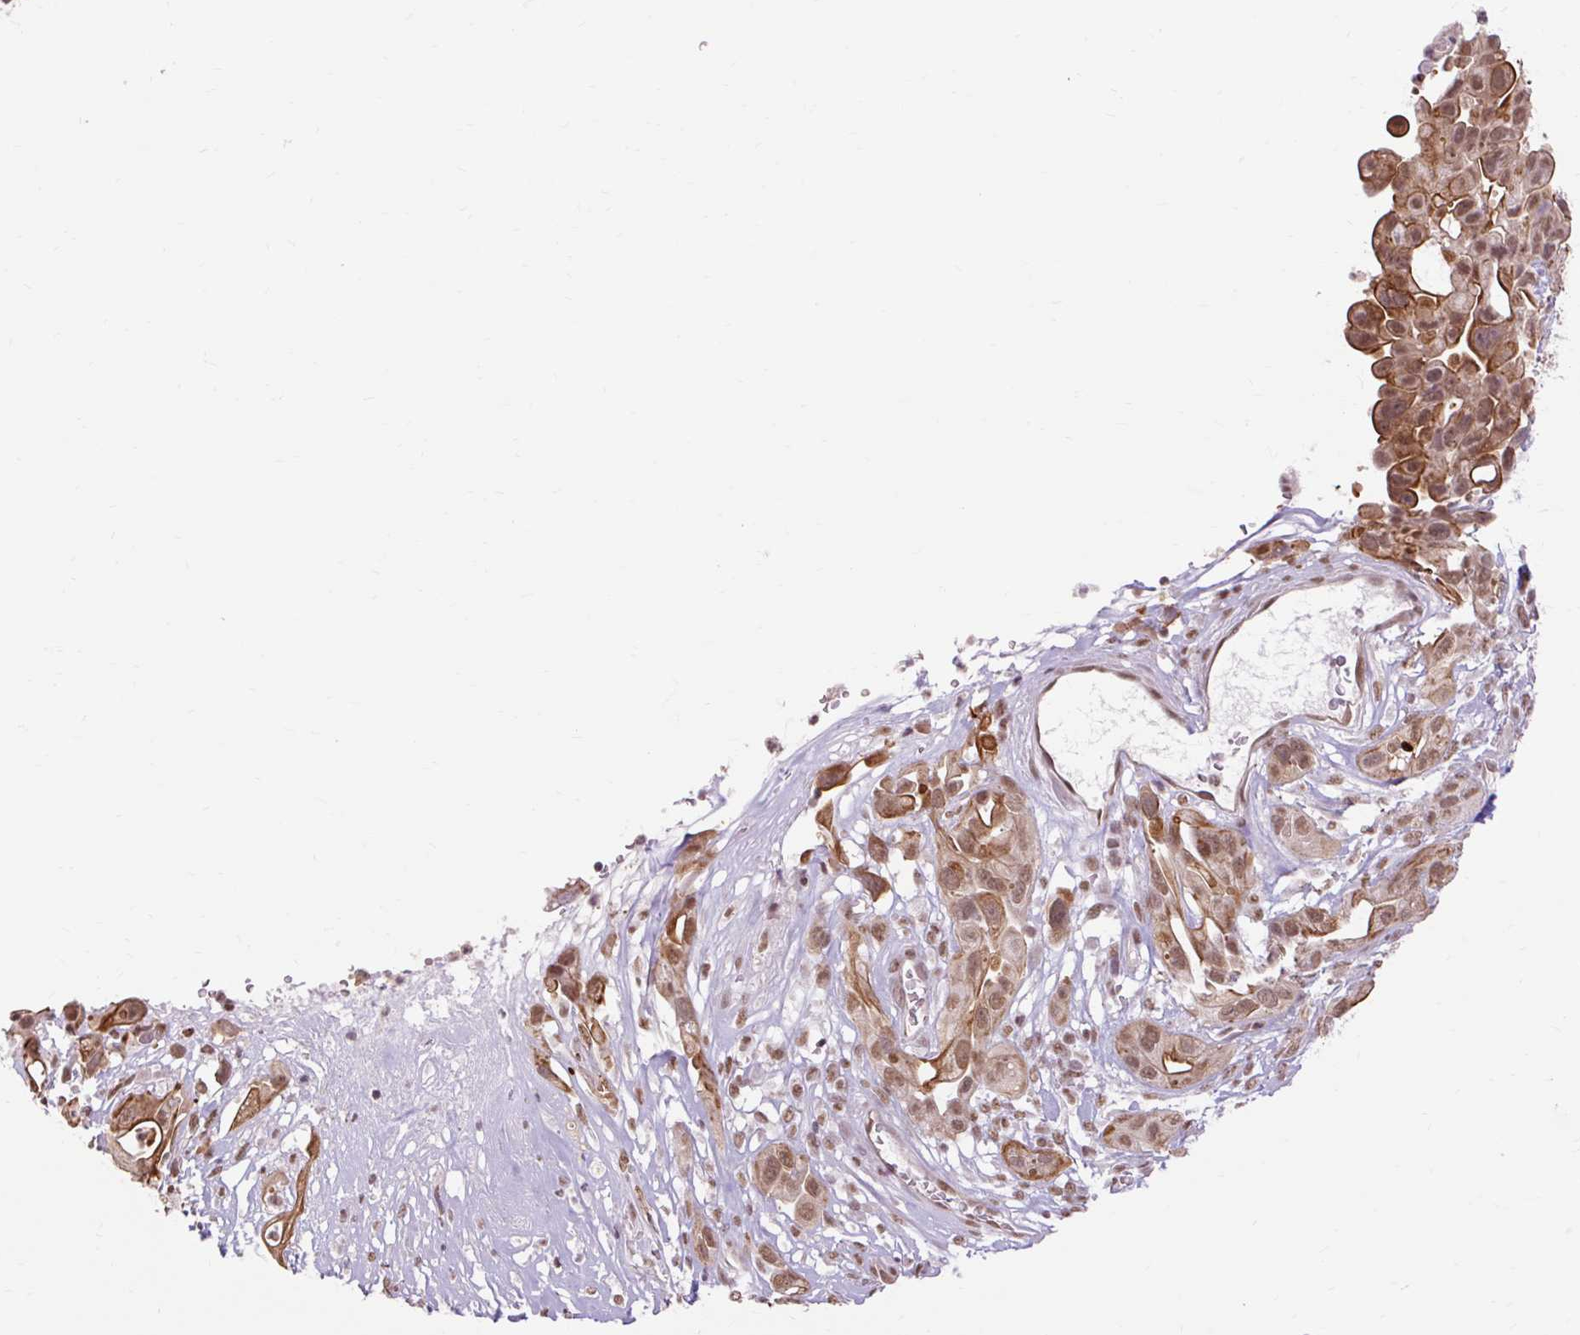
{"staining": {"intensity": "strong", "quantity": ">75%", "location": "cytoplasmic/membranous,nuclear"}, "tissue": "pancreatic cancer", "cell_type": "Tumor cells", "image_type": "cancer", "snomed": [{"axis": "morphology", "description": "Adenocarcinoma, NOS"}, {"axis": "topography", "description": "Pancreas"}], "caption": "High-power microscopy captured an IHC micrograph of adenocarcinoma (pancreatic), revealing strong cytoplasmic/membranous and nuclear positivity in about >75% of tumor cells.", "gene": "NPIPB12", "patient": {"sex": "male", "age": 44}}